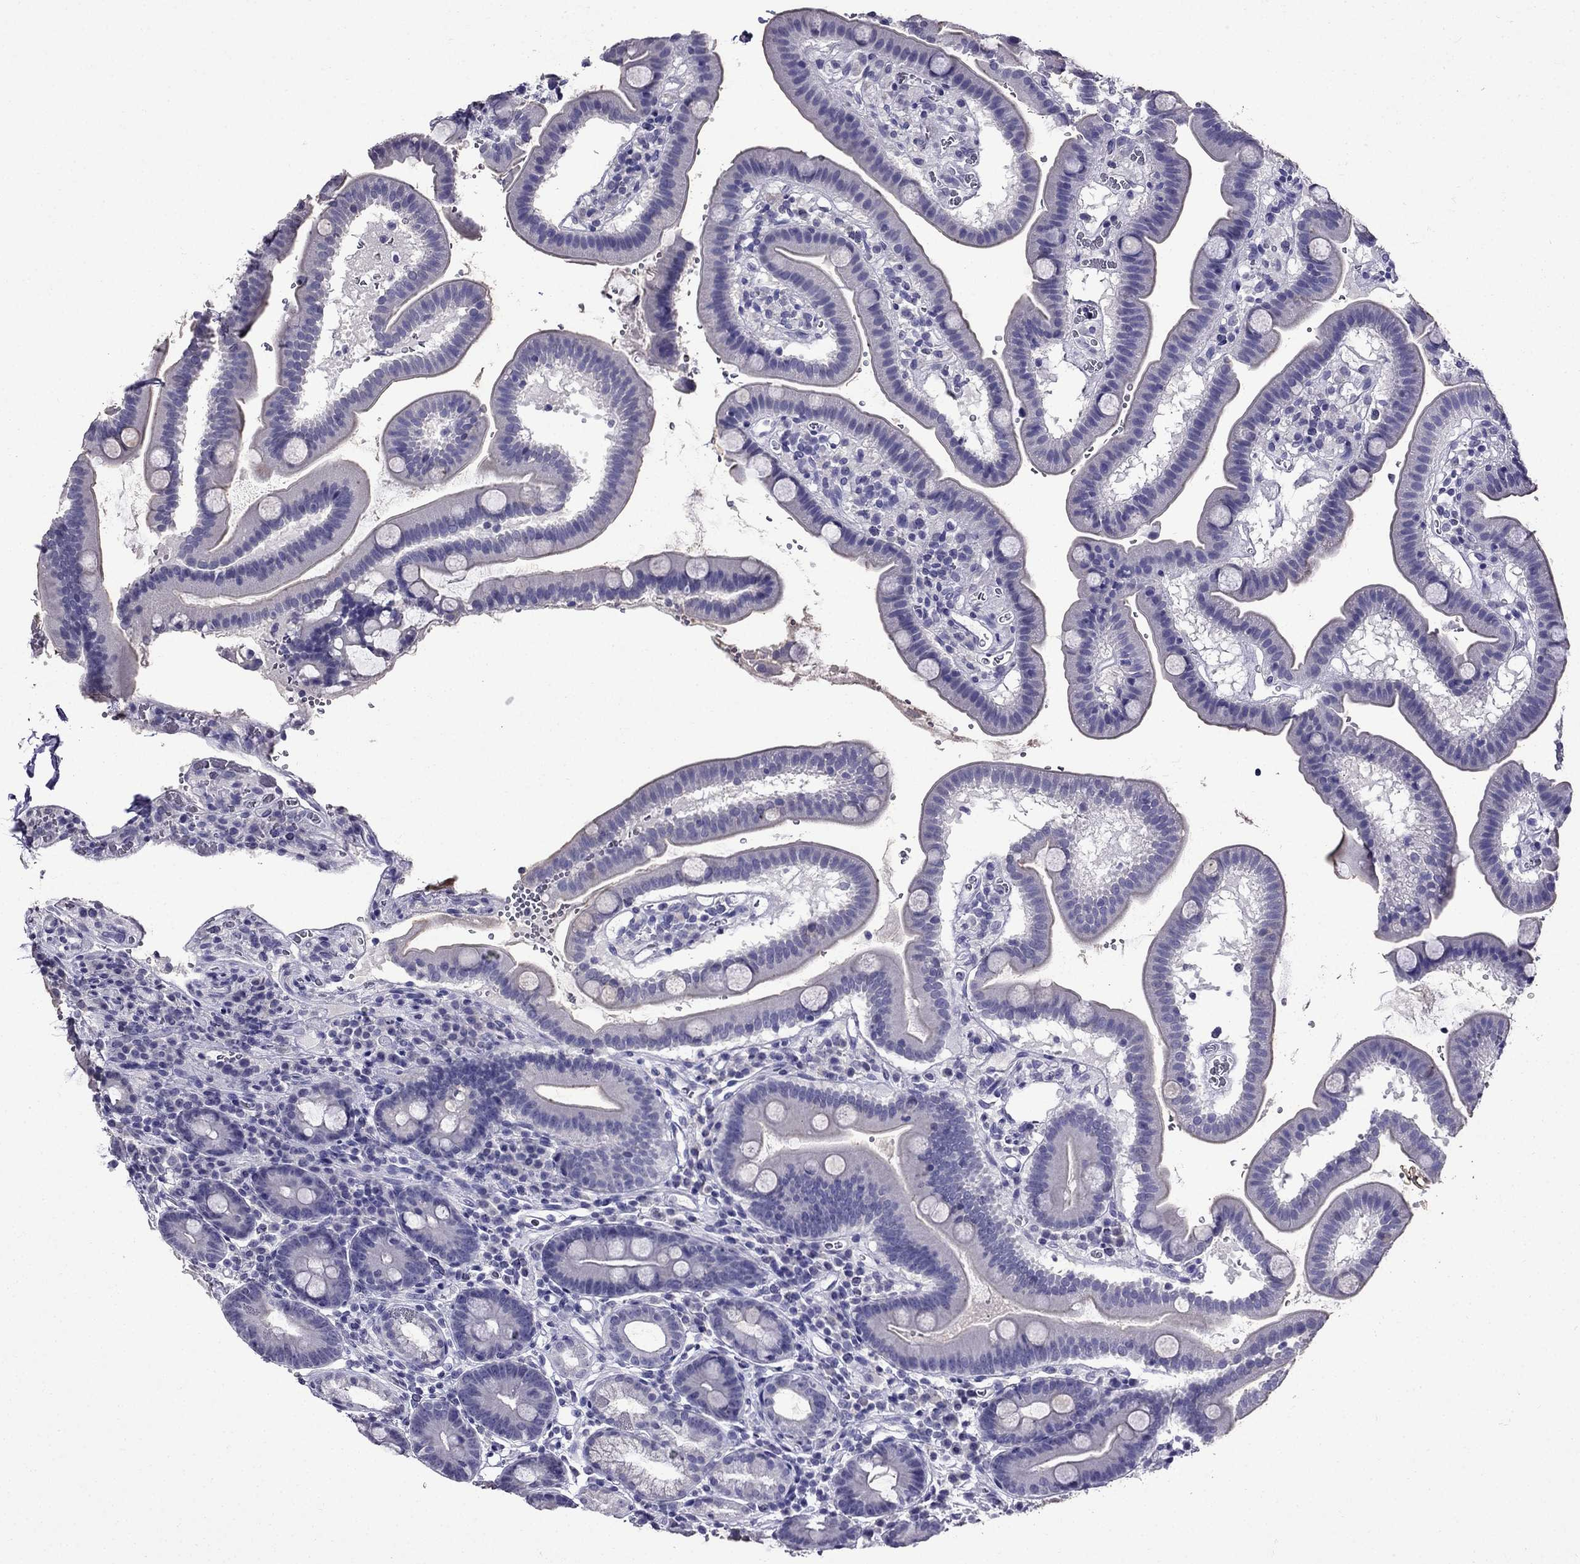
{"staining": {"intensity": "negative", "quantity": "none", "location": "none"}, "tissue": "duodenum", "cell_type": "Glandular cells", "image_type": "normal", "snomed": [{"axis": "morphology", "description": "Normal tissue, NOS"}, {"axis": "topography", "description": "Duodenum"}], "caption": "High magnification brightfield microscopy of benign duodenum stained with DAB (brown) and counterstained with hematoxylin (blue): glandular cells show no significant positivity.", "gene": "DNAH17", "patient": {"sex": "male", "age": 59}}